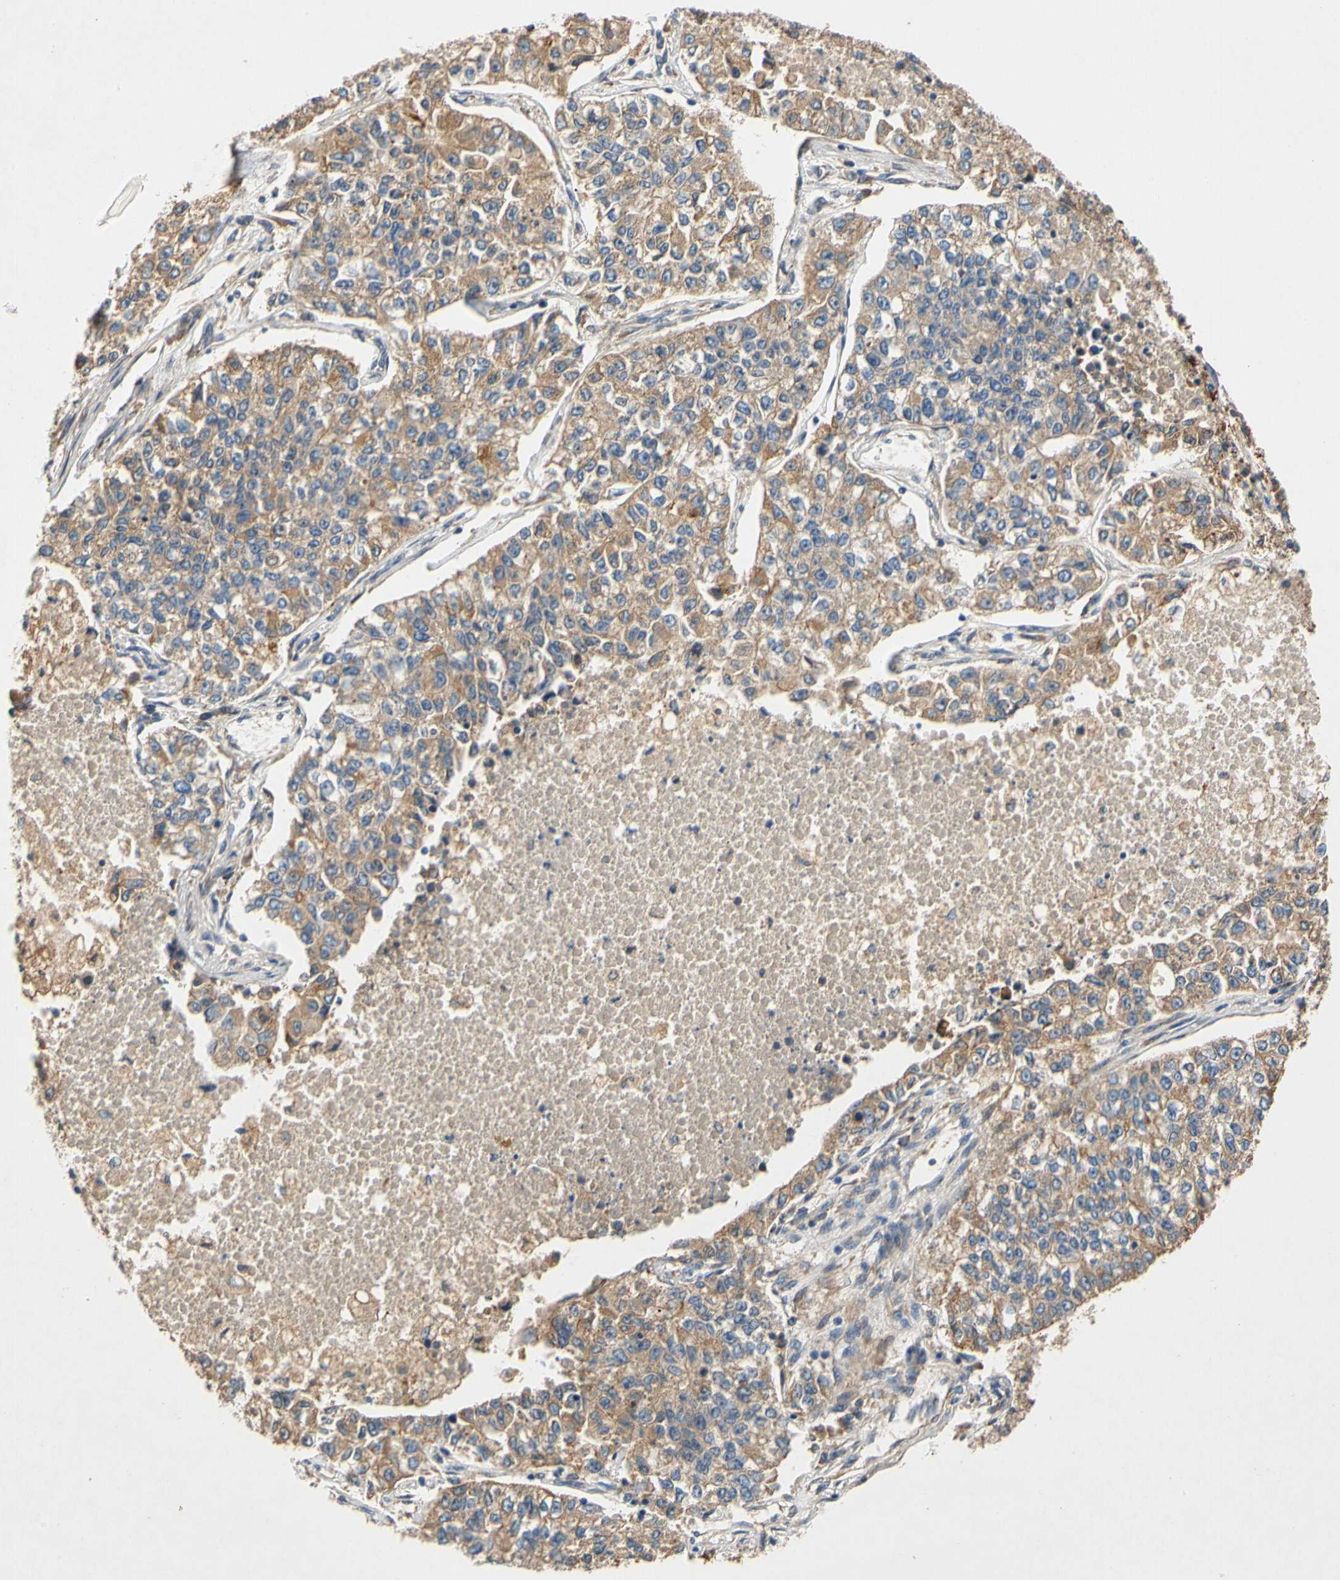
{"staining": {"intensity": "moderate", "quantity": ">75%", "location": "cytoplasmic/membranous"}, "tissue": "lung cancer", "cell_type": "Tumor cells", "image_type": "cancer", "snomed": [{"axis": "morphology", "description": "Adenocarcinoma, NOS"}, {"axis": "topography", "description": "Lung"}], "caption": "Immunohistochemistry micrograph of lung cancer (adenocarcinoma) stained for a protein (brown), which shows medium levels of moderate cytoplasmic/membranous expression in about >75% of tumor cells.", "gene": "USP46", "patient": {"sex": "male", "age": 49}}